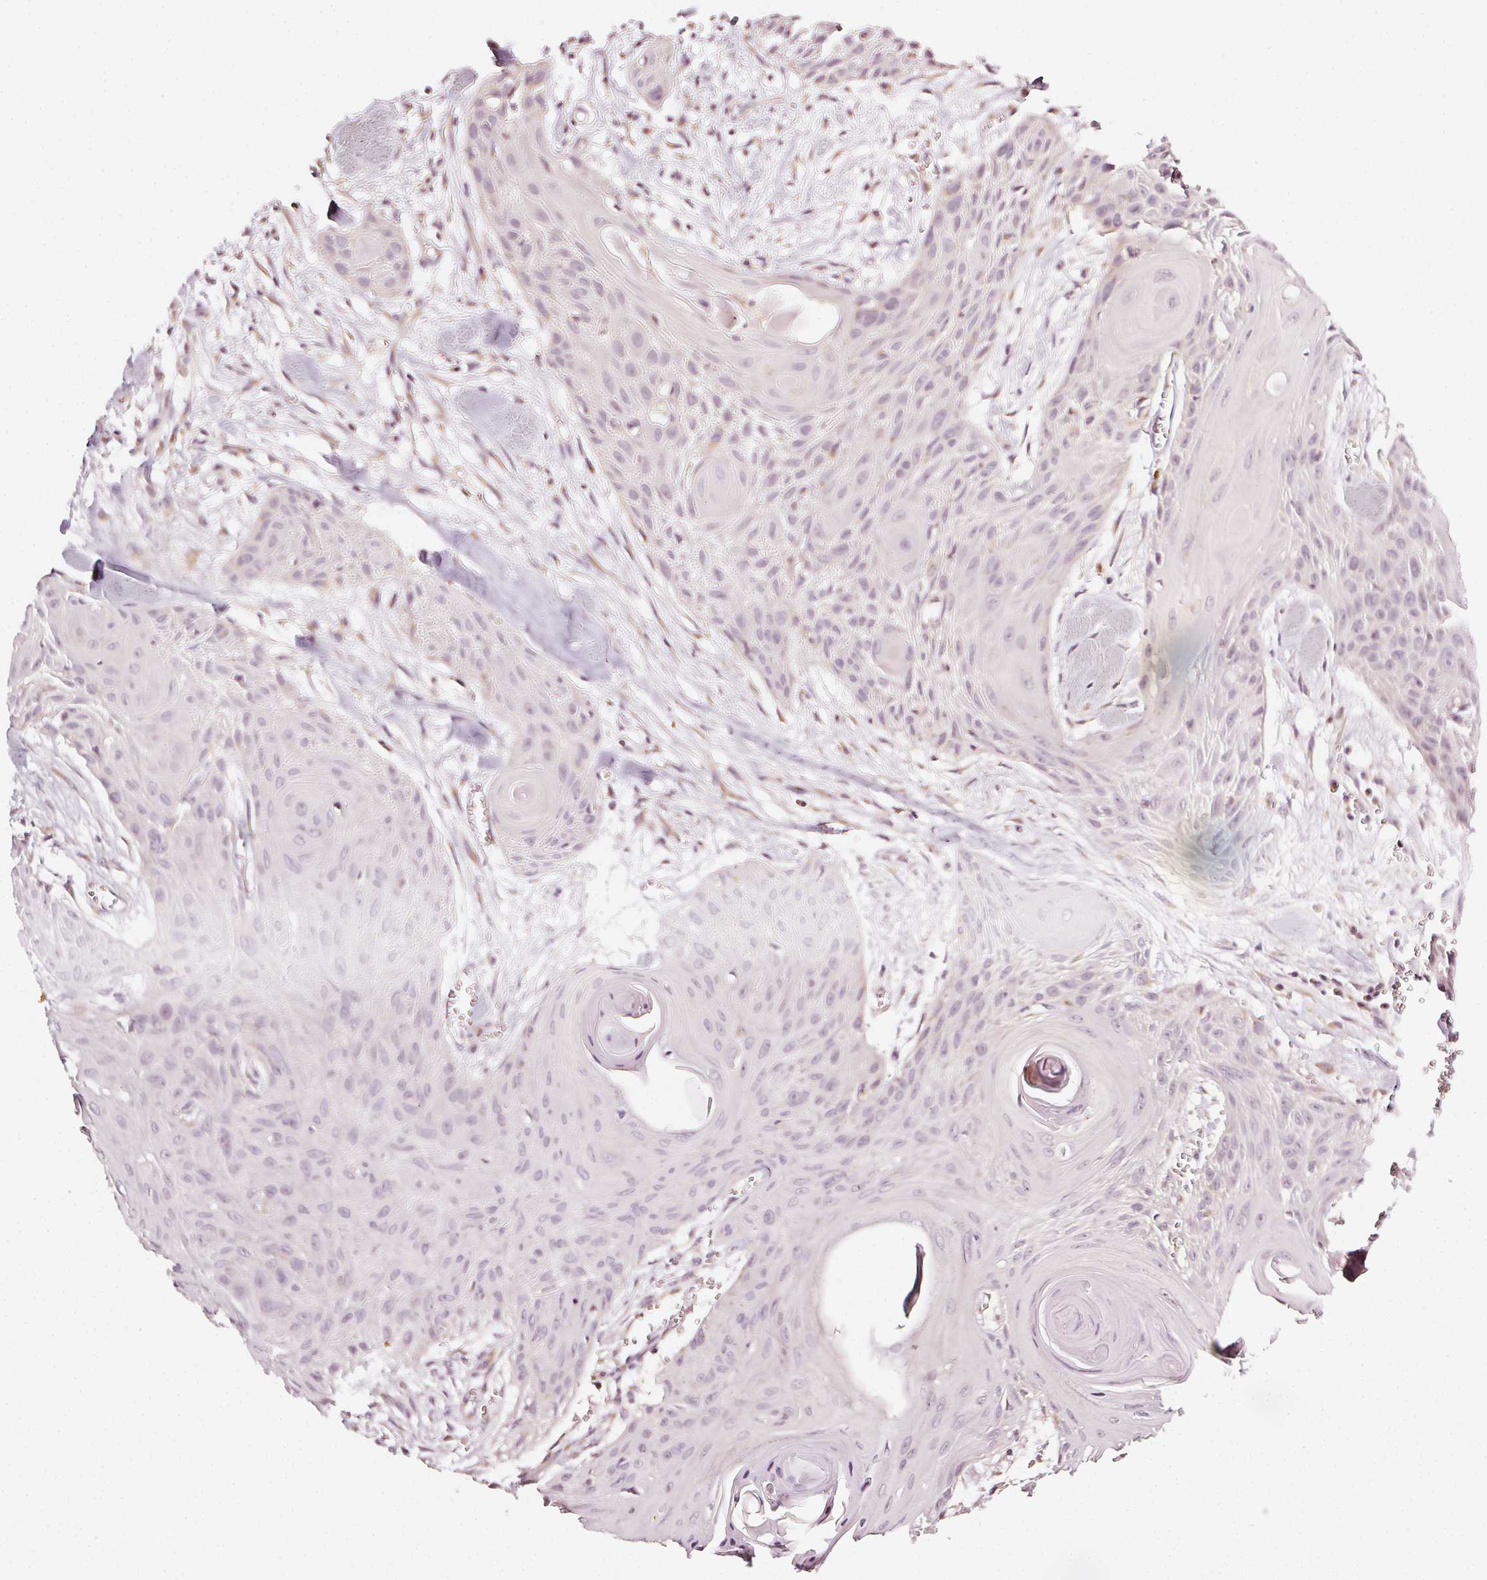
{"staining": {"intensity": "negative", "quantity": "none", "location": "none"}, "tissue": "head and neck cancer", "cell_type": "Tumor cells", "image_type": "cancer", "snomed": [{"axis": "morphology", "description": "Squamous cell carcinoma, NOS"}, {"axis": "topography", "description": "Lymph node"}, {"axis": "topography", "description": "Salivary gland"}, {"axis": "topography", "description": "Head-Neck"}], "caption": "Immunohistochemistry of head and neck cancer demonstrates no positivity in tumor cells.", "gene": "NTRK1", "patient": {"sex": "female", "age": 74}}